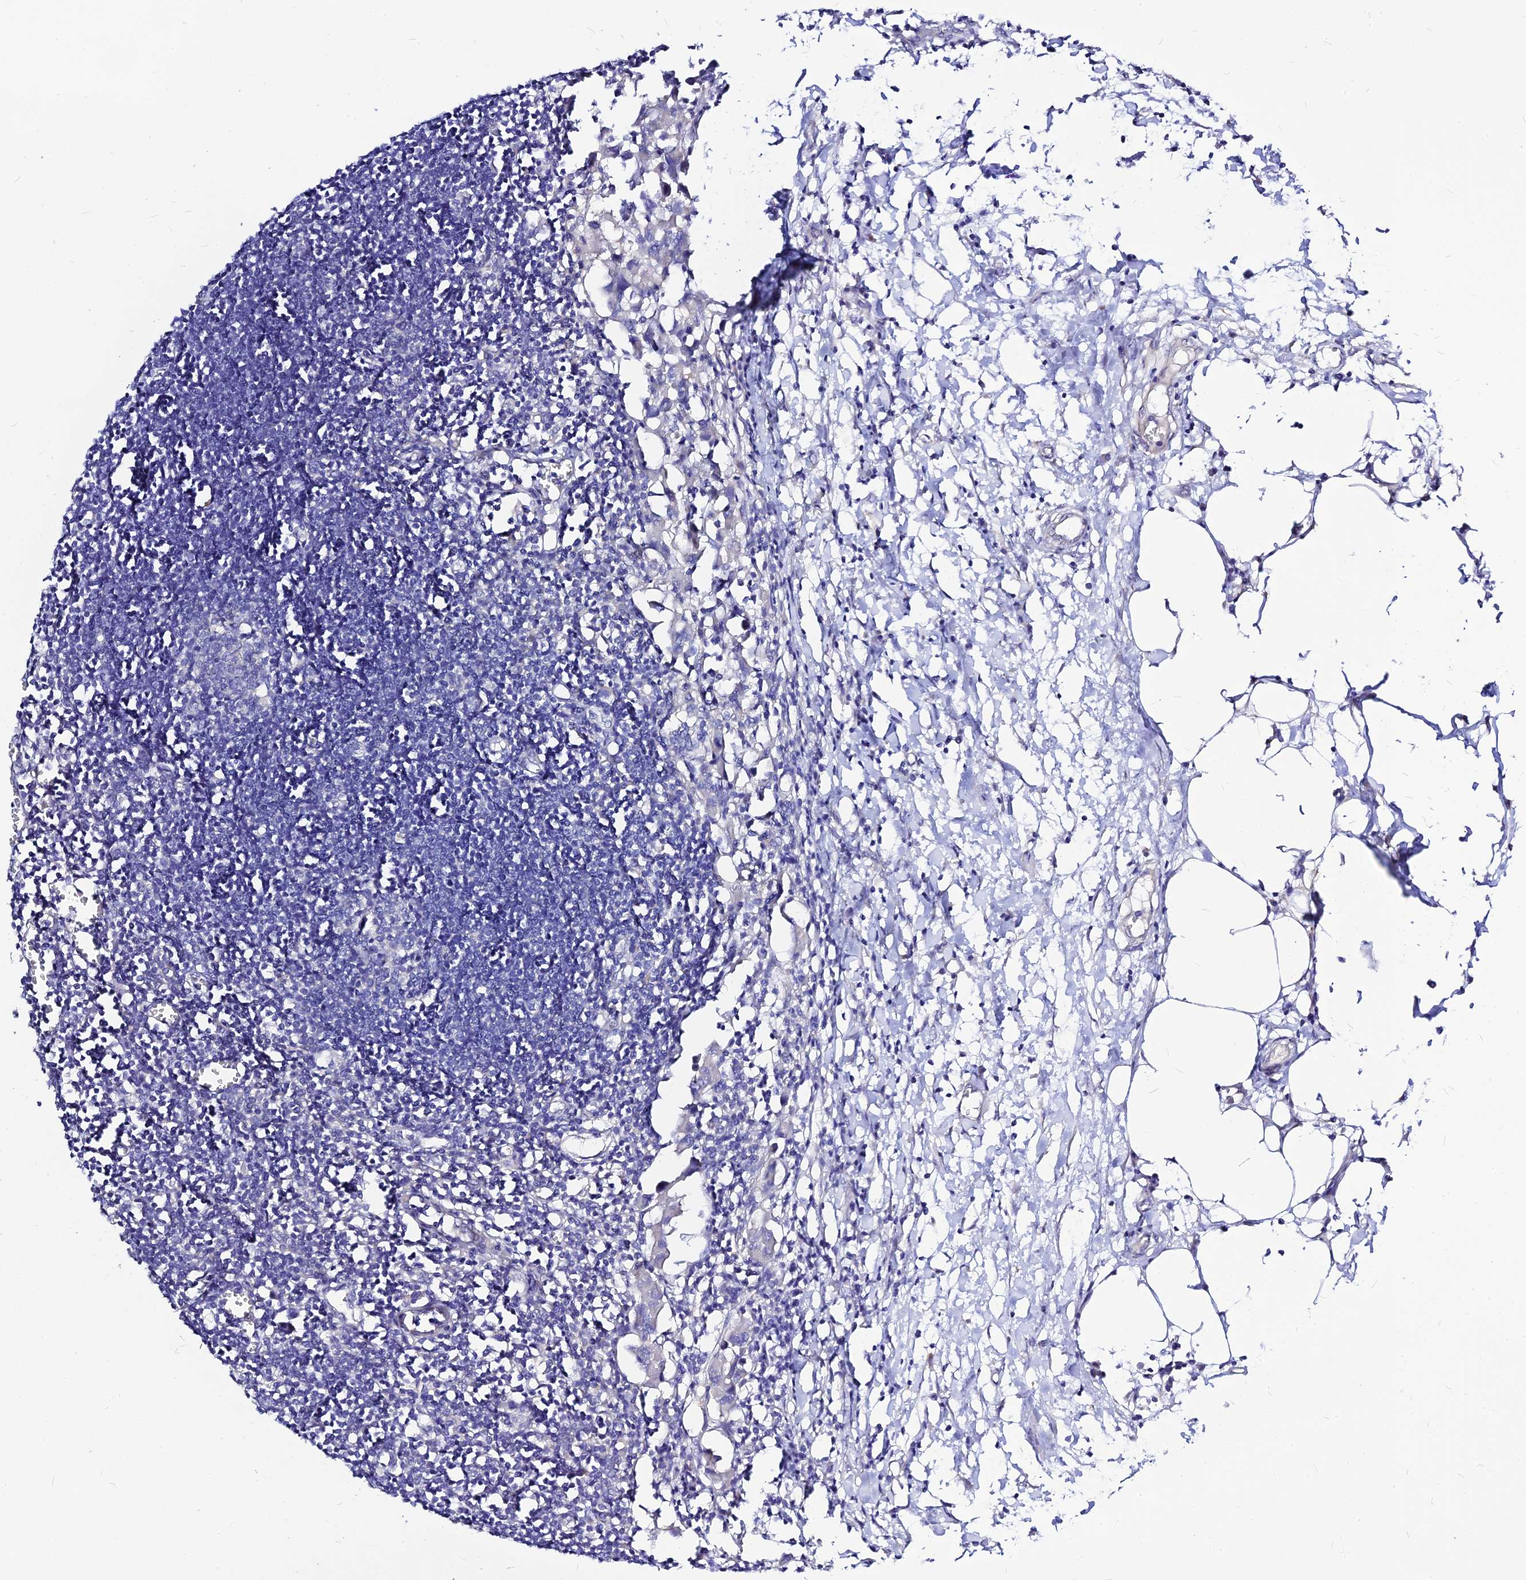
{"staining": {"intensity": "negative", "quantity": "none", "location": "none"}, "tissue": "lymph node", "cell_type": "Germinal center cells", "image_type": "normal", "snomed": [{"axis": "morphology", "description": "Normal tissue, NOS"}, {"axis": "morphology", "description": "Malignant melanoma, Metastatic site"}, {"axis": "topography", "description": "Lymph node"}], "caption": "IHC of normal lymph node displays no staining in germinal center cells.", "gene": "CZIB", "patient": {"sex": "male", "age": 41}}